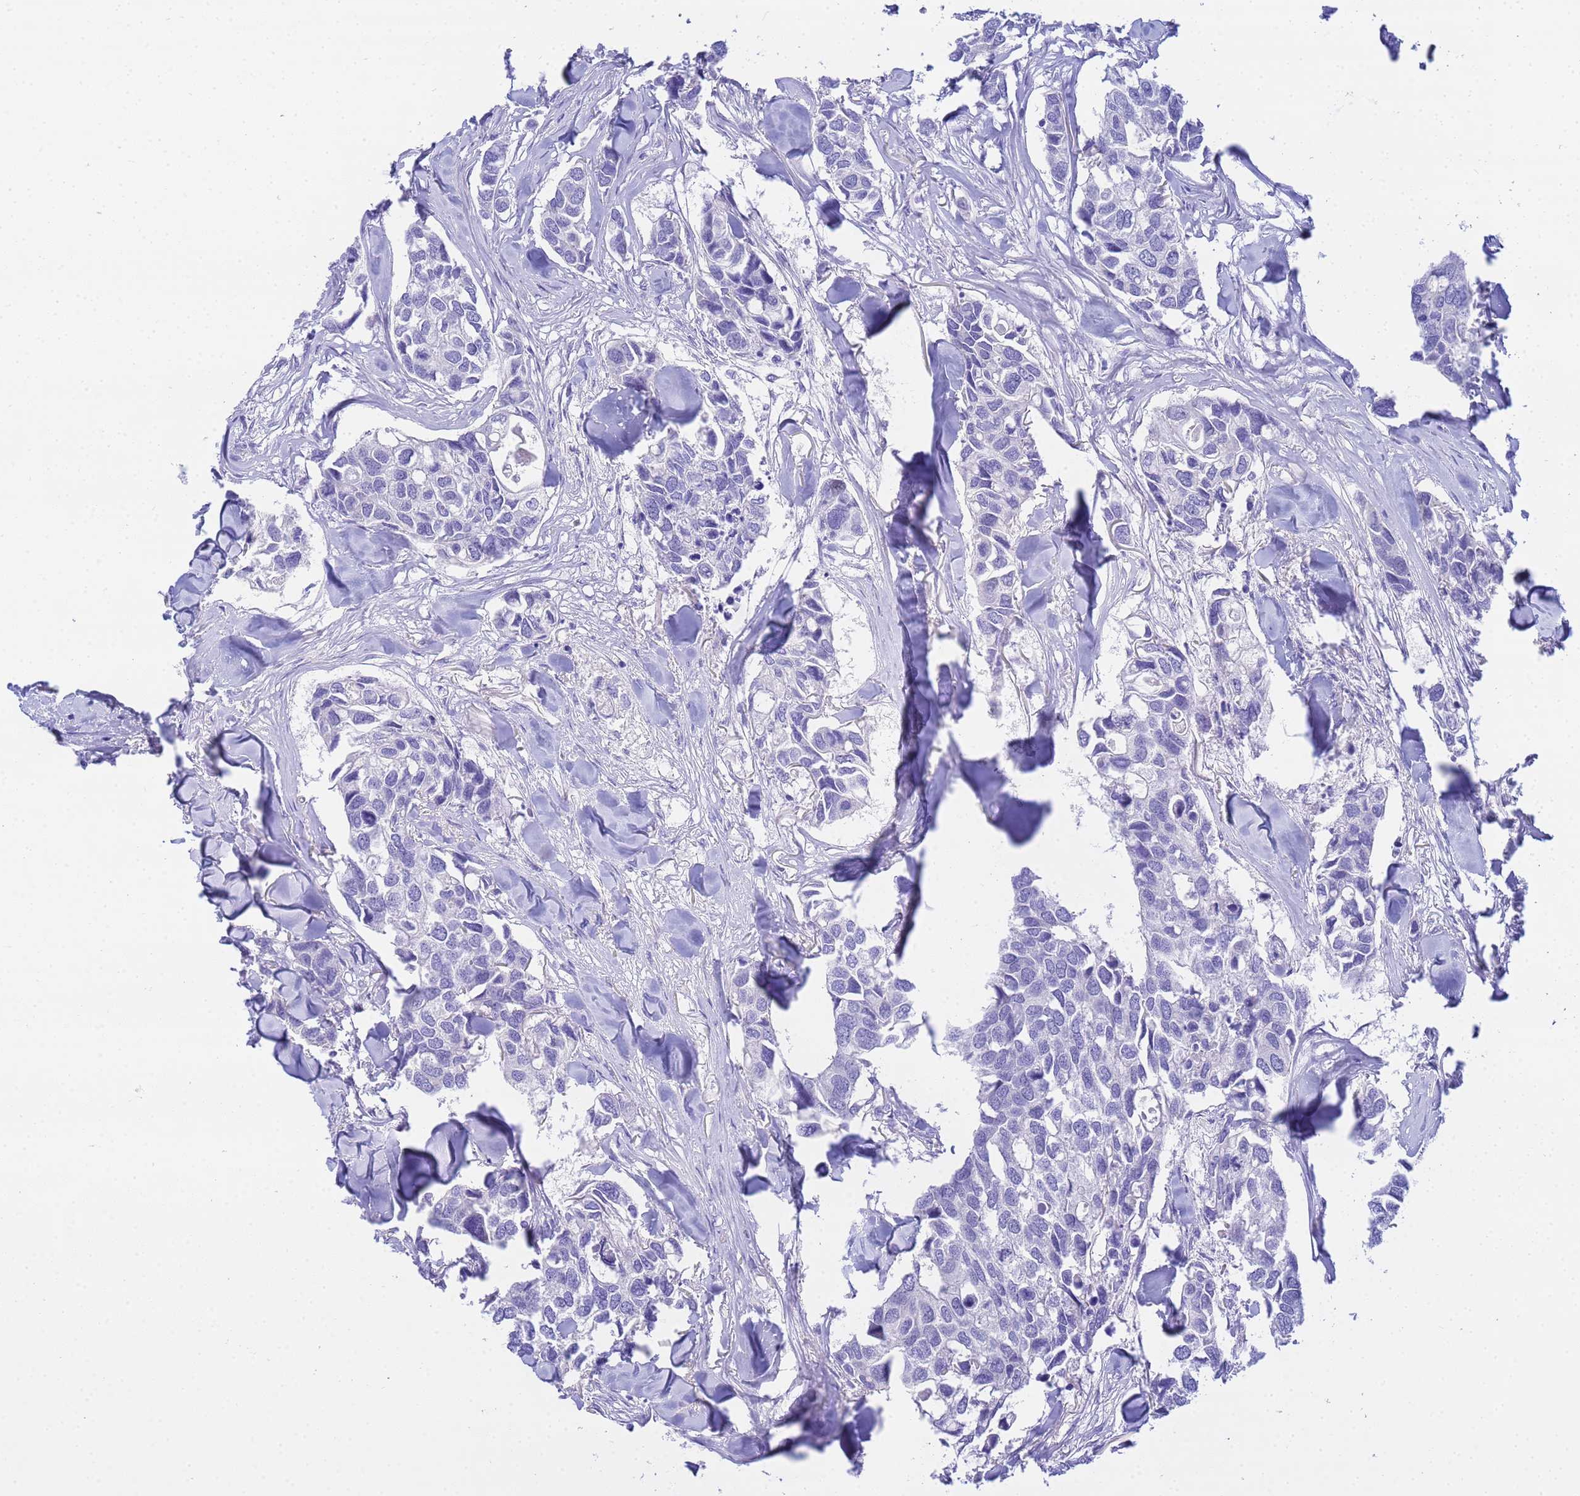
{"staining": {"intensity": "negative", "quantity": "none", "location": "none"}, "tissue": "breast cancer", "cell_type": "Tumor cells", "image_type": "cancer", "snomed": [{"axis": "morphology", "description": "Duct carcinoma"}, {"axis": "topography", "description": "Breast"}], "caption": "Protein analysis of breast infiltrating ductal carcinoma shows no significant staining in tumor cells.", "gene": "AQP12A", "patient": {"sex": "female", "age": 83}}